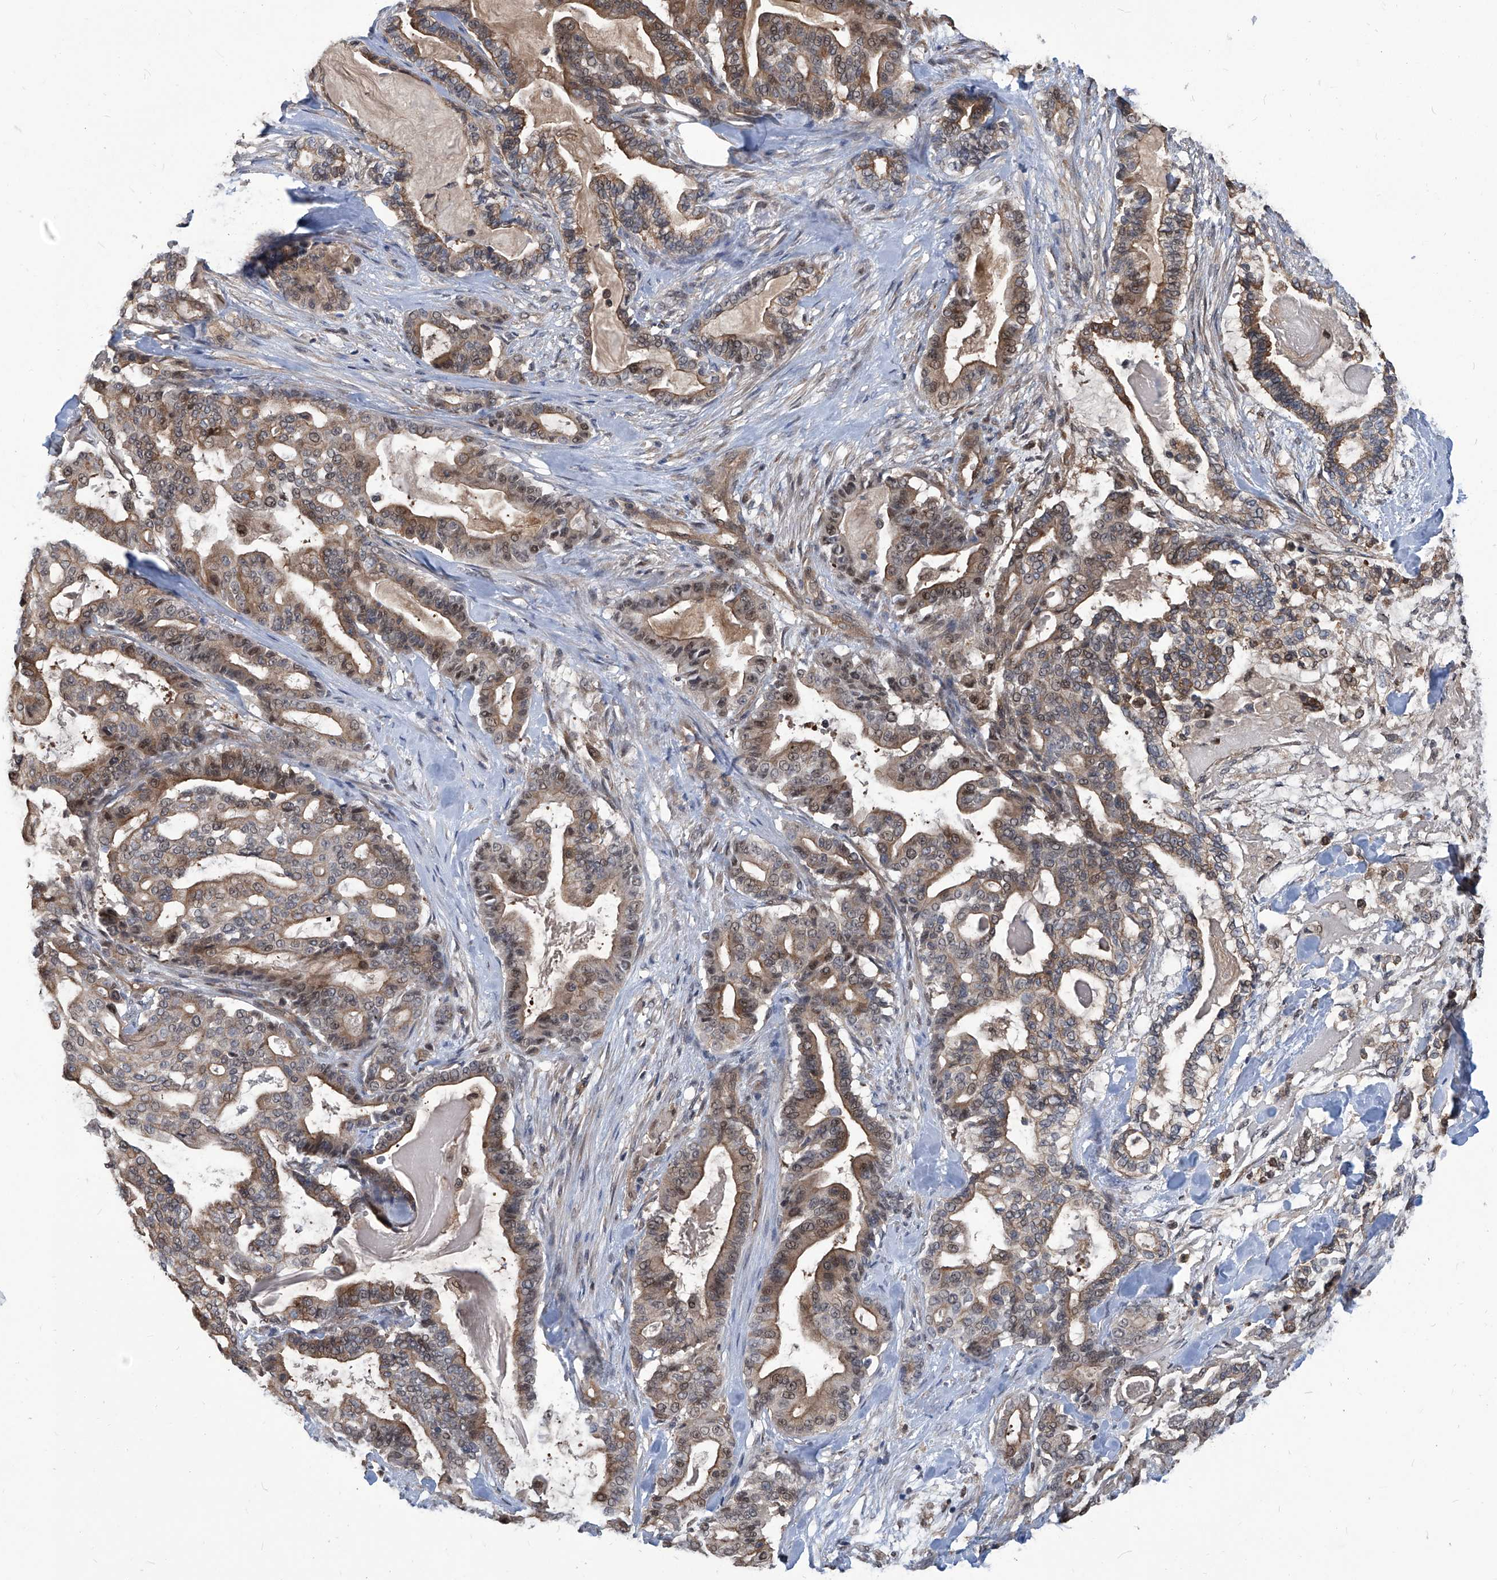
{"staining": {"intensity": "moderate", "quantity": ">75%", "location": "cytoplasmic/membranous,nuclear"}, "tissue": "pancreatic cancer", "cell_type": "Tumor cells", "image_type": "cancer", "snomed": [{"axis": "morphology", "description": "Adenocarcinoma, NOS"}, {"axis": "topography", "description": "Pancreas"}], "caption": "Pancreatic cancer (adenocarcinoma) stained with immunohistochemistry (IHC) reveals moderate cytoplasmic/membranous and nuclear expression in about >75% of tumor cells. Using DAB (brown) and hematoxylin (blue) stains, captured at high magnification using brightfield microscopy.", "gene": "PSMB1", "patient": {"sex": "male", "age": 63}}